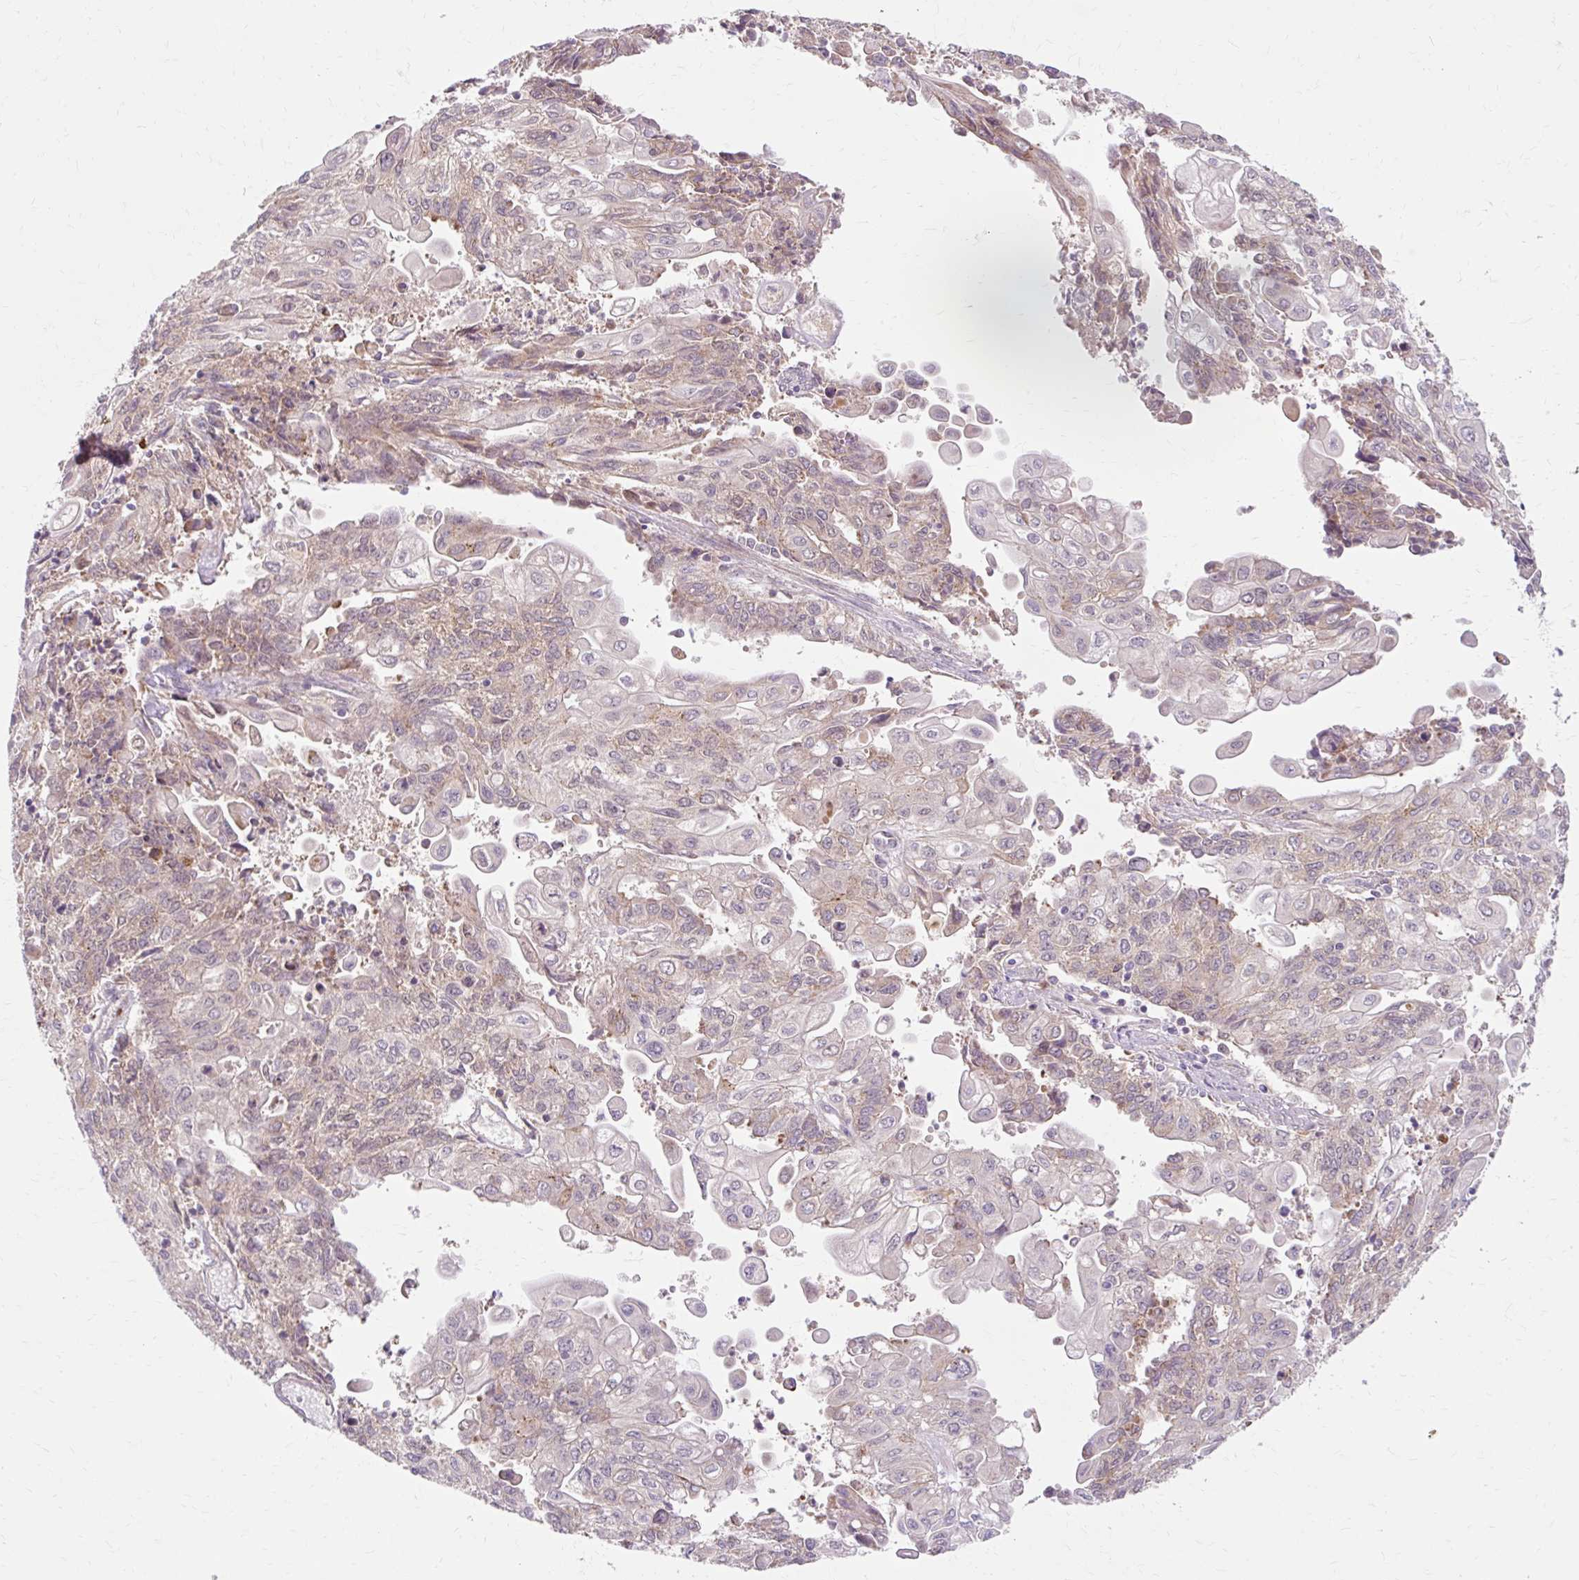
{"staining": {"intensity": "weak", "quantity": "25%-75%", "location": "cytoplasmic/membranous"}, "tissue": "endometrial cancer", "cell_type": "Tumor cells", "image_type": "cancer", "snomed": [{"axis": "morphology", "description": "Adenocarcinoma, NOS"}, {"axis": "topography", "description": "Endometrium"}], "caption": "Immunohistochemistry photomicrograph of endometrial adenocarcinoma stained for a protein (brown), which exhibits low levels of weak cytoplasmic/membranous positivity in about 25%-75% of tumor cells.", "gene": "GEMIN2", "patient": {"sex": "female", "age": 54}}